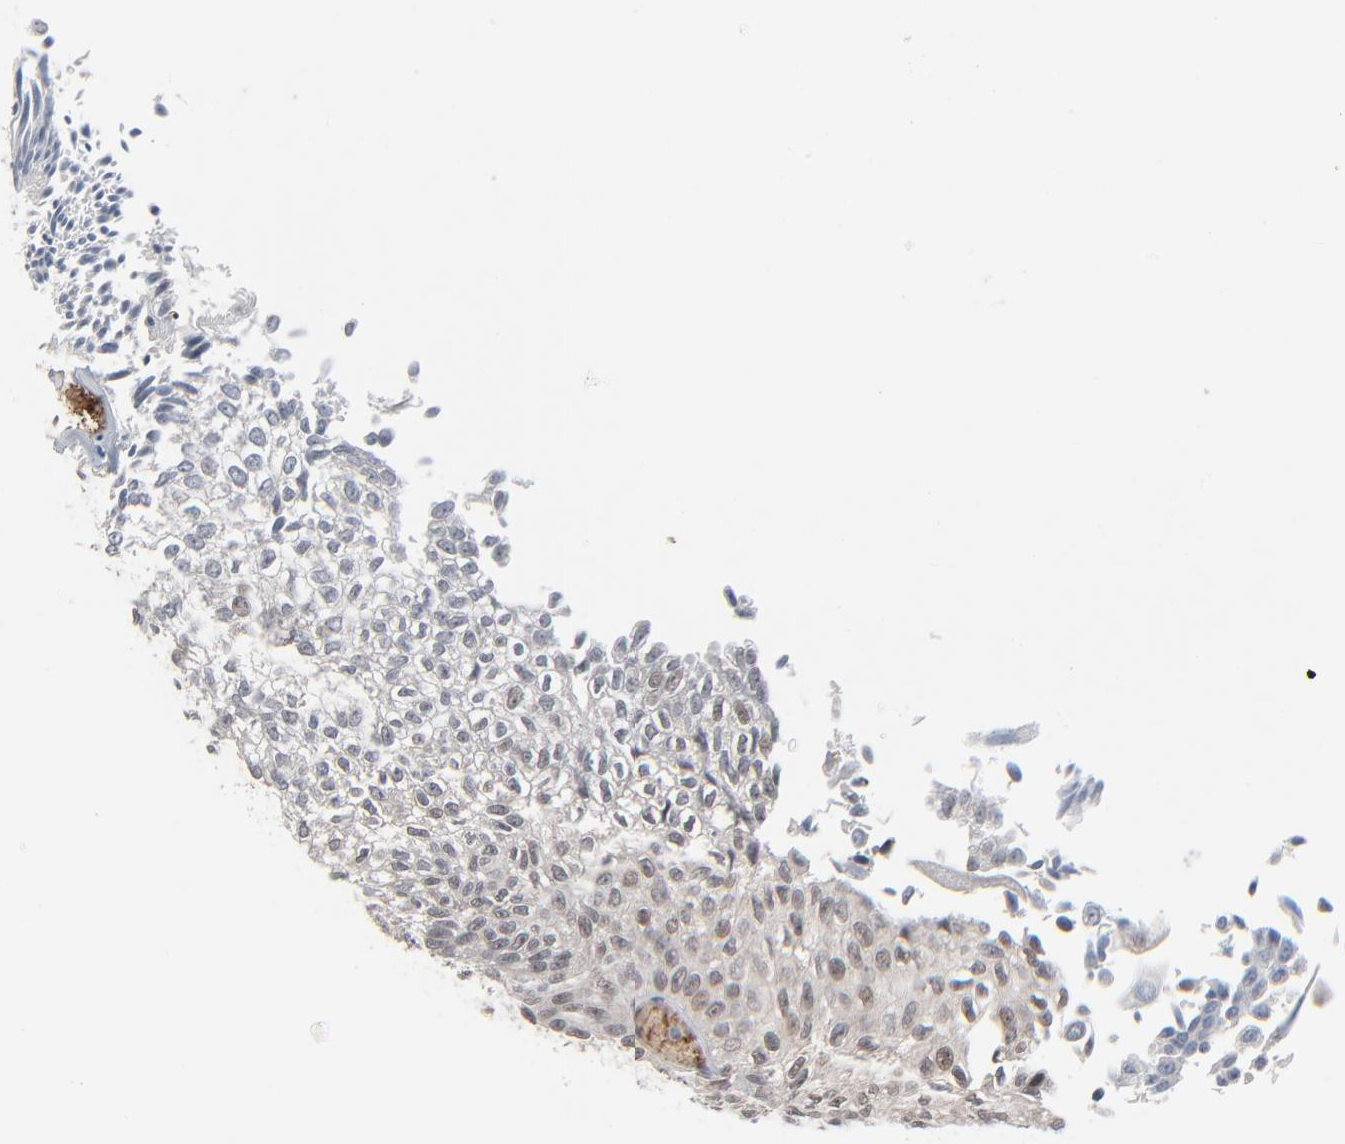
{"staining": {"intensity": "negative", "quantity": "none", "location": "none"}, "tissue": "urothelial cancer", "cell_type": "Tumor cells", "image_type": "cancer", "snomed": [{"axis": "morphology", "description": "Urothelial carcinoma, Low grade"}, {"axis": "topography", "description": "Urinary bladder"}], "caption": "This is an immunohistochemistry image of urothelial cancer. There is no positivity in tumor cells.", "gene": "SAGE1", "patient": {"sex": "male", "age": 76}}